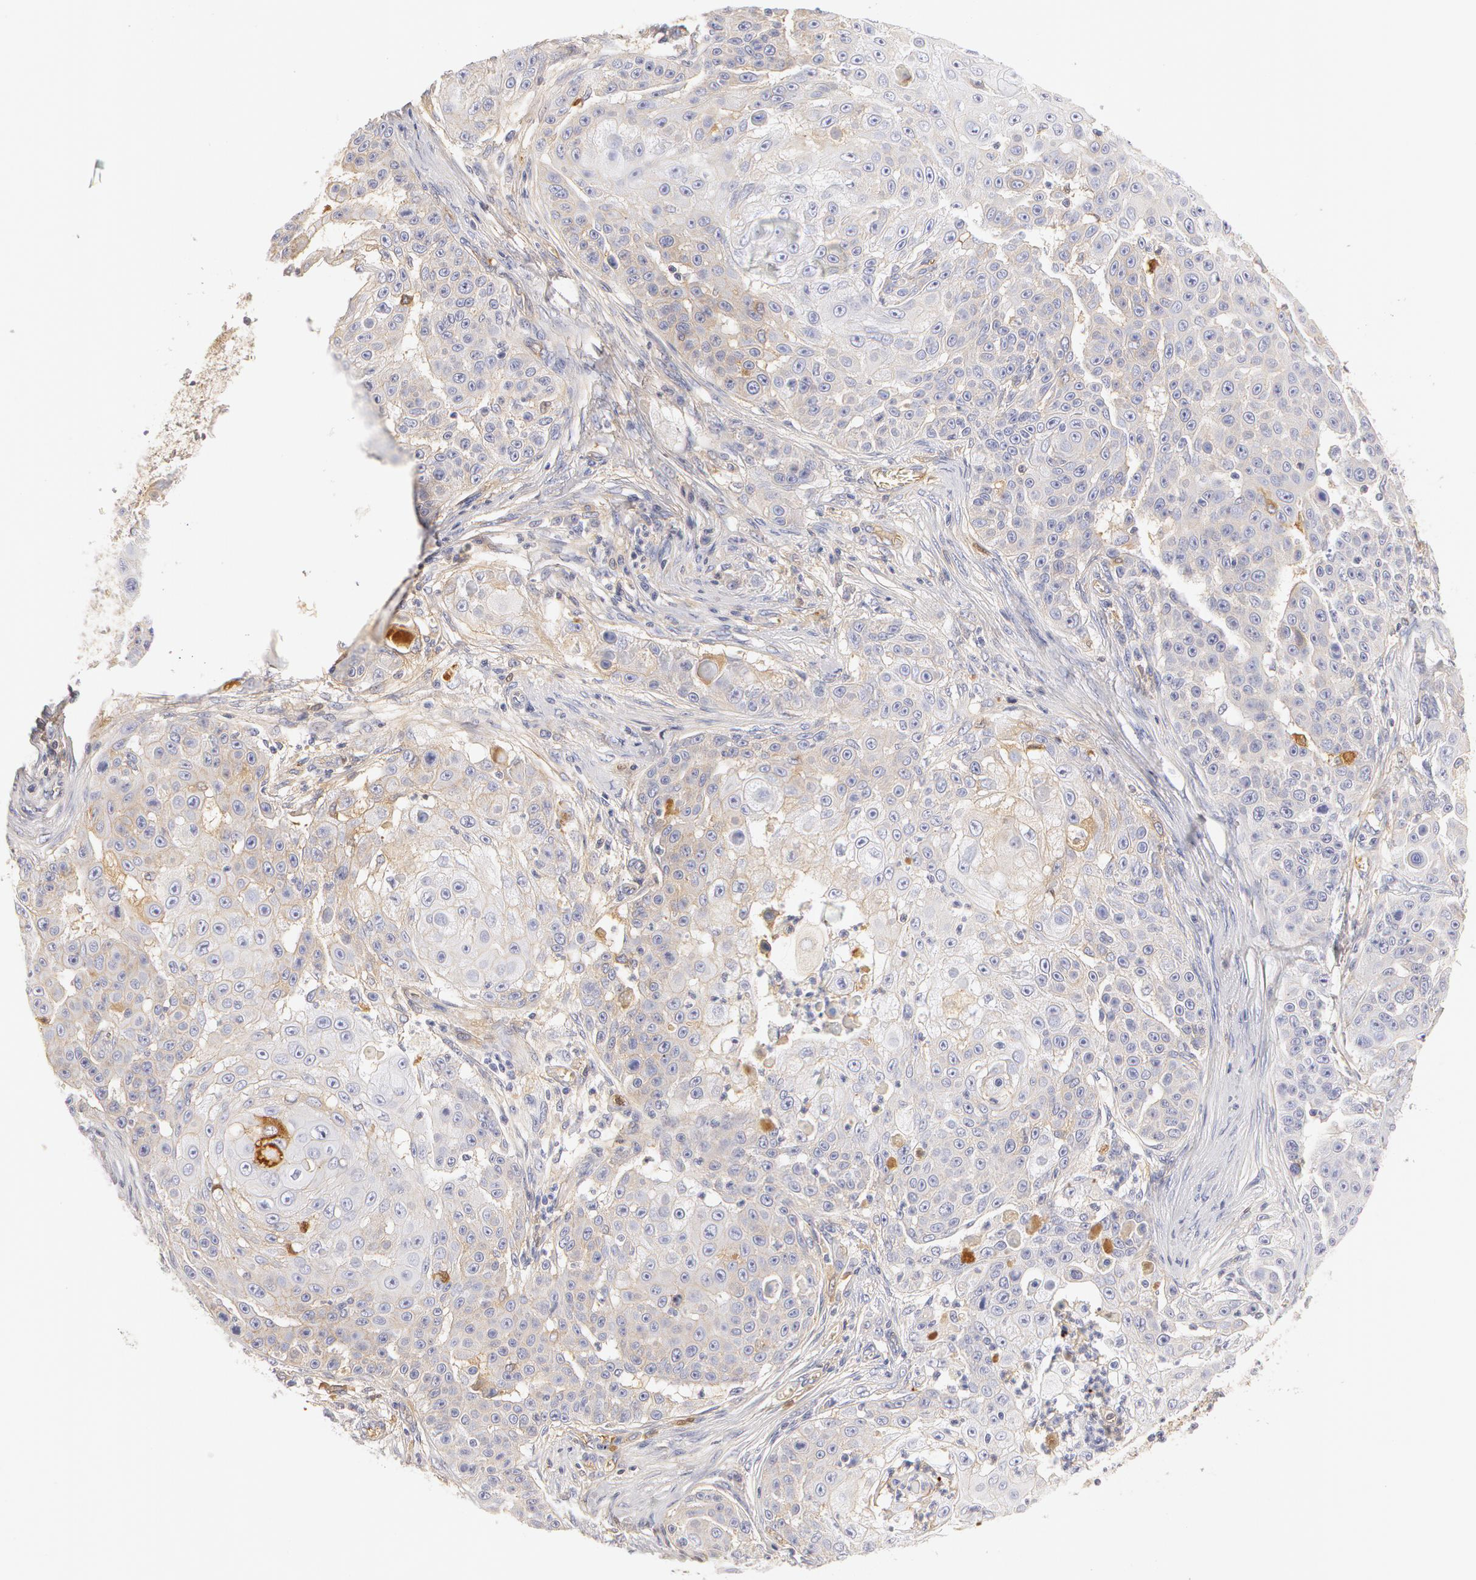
{"staining": {"intensity": "negative", "quantity": "none", "location": "none"}, "tissue": "skin cancer", "cell_type": "Tumor cells", "image_type": "cancer", "snomed": [{"axis": "morphology", "description": "Squamous cell carcinoma, NOS"}, {"axis": "topography", "description": "Skin"}], "caption": "A histopathology image of human skin squamous cell carcinoma is negative for staining in tumor cells.", "gene": "AHSG", "patient": {"sex": "female", "age": 57}}